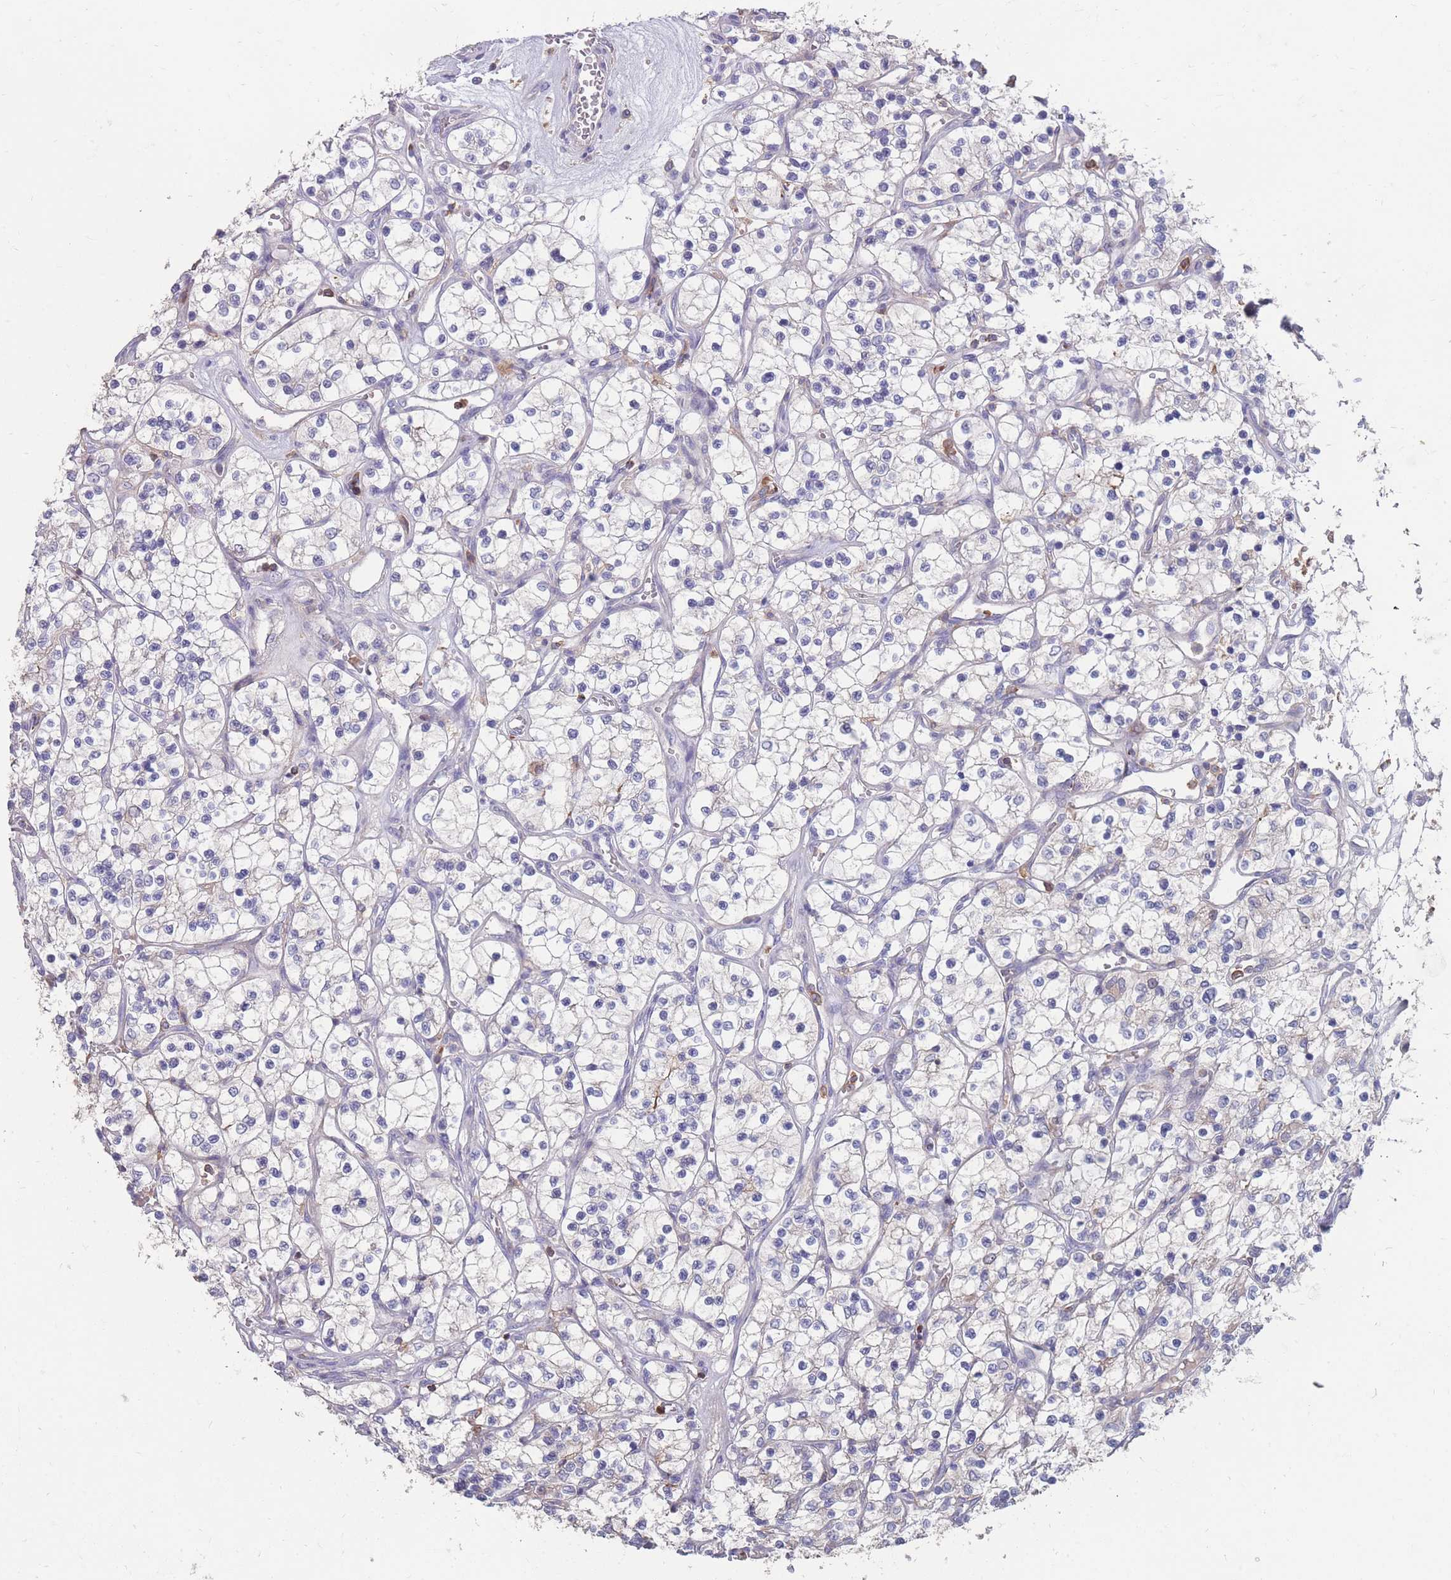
{"staining": {"intensity": "negative", "quantity": "none", "location": "none"}, "tissue": "renal cancer", "cell_type": "Tumor cells", "image_type": "cancer", "snomed": [{"axis": "morphology", "description": "Adenocarcinoma, NOS"}, {"axis": "topography", "description": "Kidney"}], "caption": "The photomicrograph reveals no staining of tumor cells in renal adenocarcinoma. Nuclei are stained in blue.", "gene": "CD33", "patient": {"sex": "female", "age": 69}}